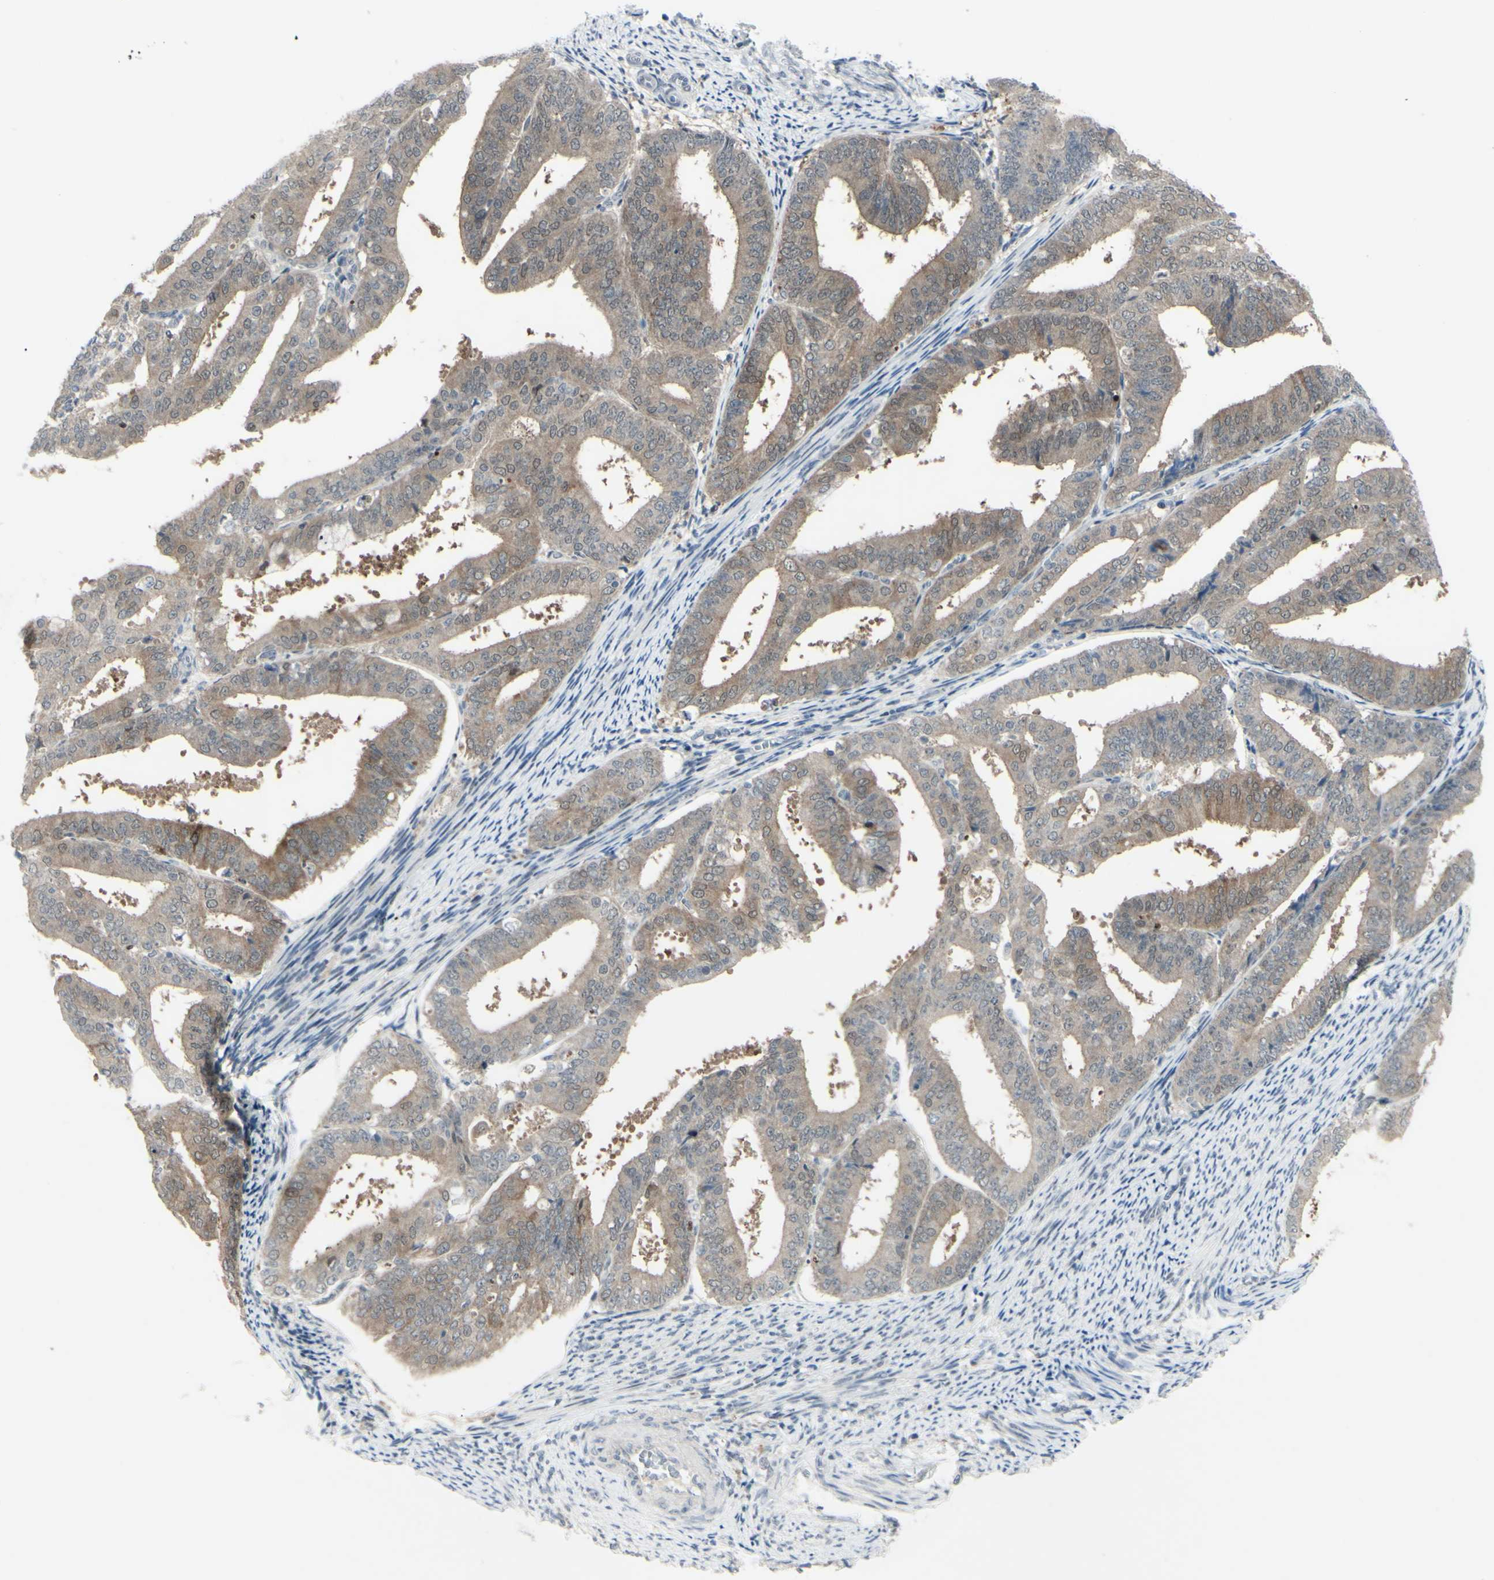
{"staining": {"intensity": "weak", "quantity": ">75%", "location": "cytoplasmic/membranous"}, "tissue": "endometrial cancer", "cell_type": "Tumor cells", "image_type": "cancer", "snomed": [{"axis": "morphology", "description": "Adenocarcinoma, NOS"}, {"axis": "topography", "description": "Endometrium"}], "caption": "The image shows immunohistochemical staining of endometrial cancer (adenocarcinoma). There is weak cytoplasmic/membranous positivity is present in about >75% of tumor cells.", "gene": "ETNK1", "patient": {"sex": "female", "age": 63}}